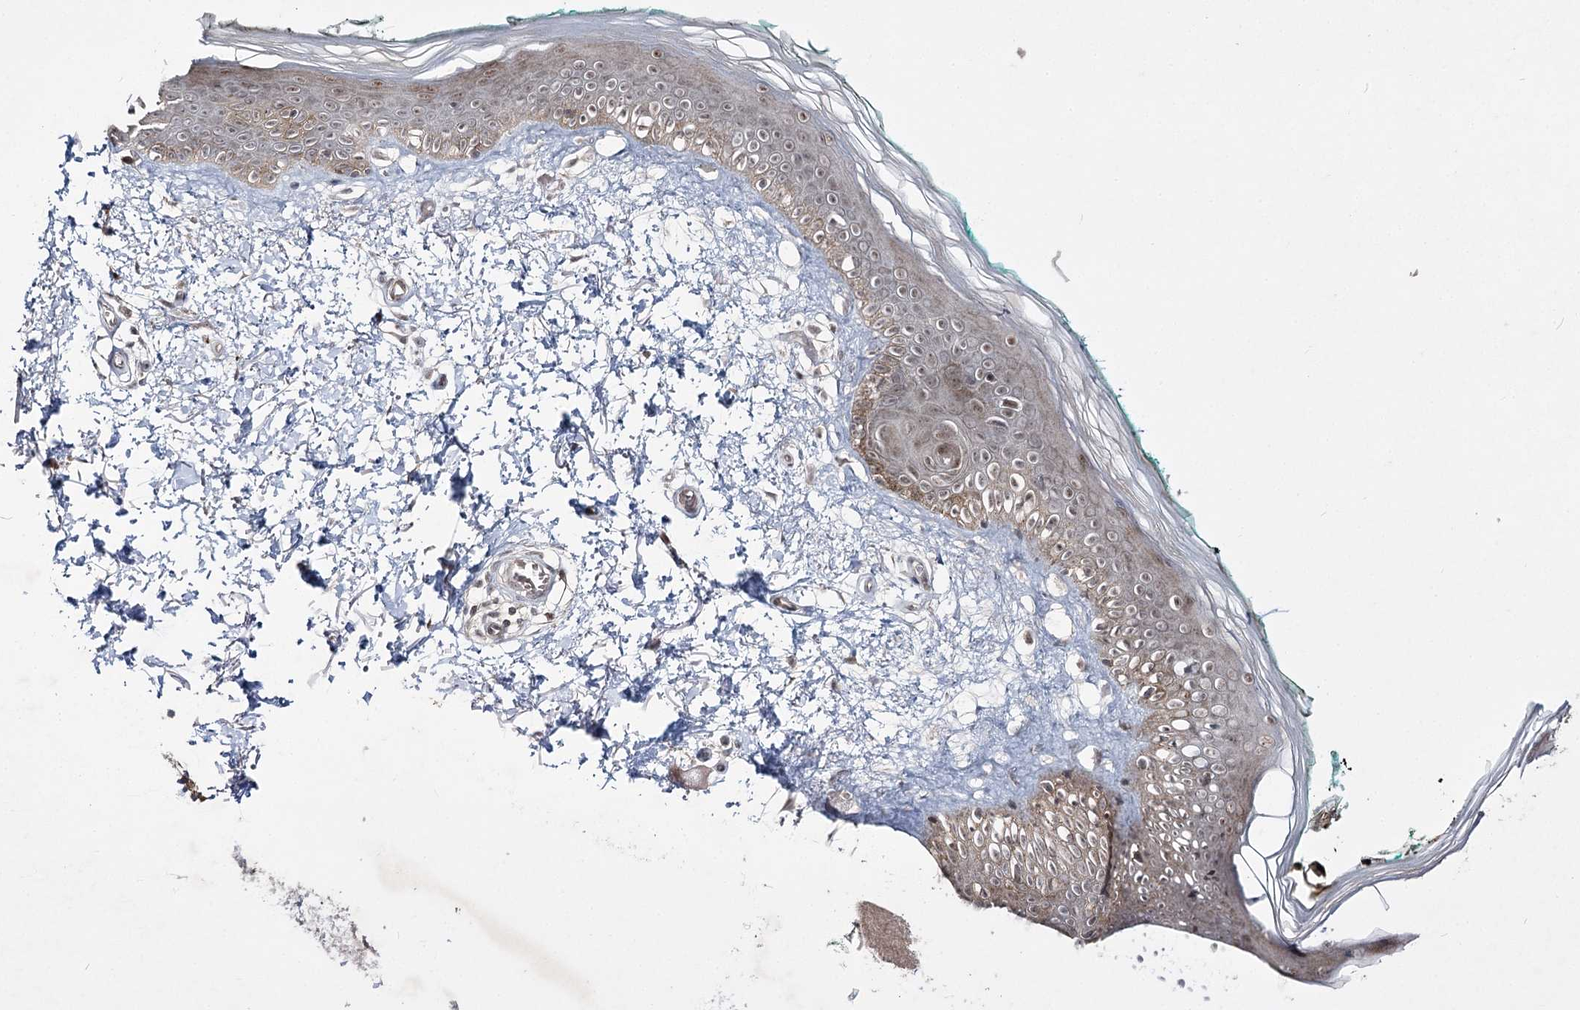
{"staining": {"intensity": "negative", "quantity": "none", "location": "none"}, "tissue": "skin", "cell_type": "Fibroblasts", "image_type": "normal", "snomed": [{"axis": "morphology", "description": "Normal tissue, NOS"}, {"axis": "topography", "description": "Skin"}], "caption": "An IHC histopathology image of normal skin is shown. There is no staining in fibroblasts of skin.", "gene": "HOXC11", "patient": {"sex": "male", "age": 62}}